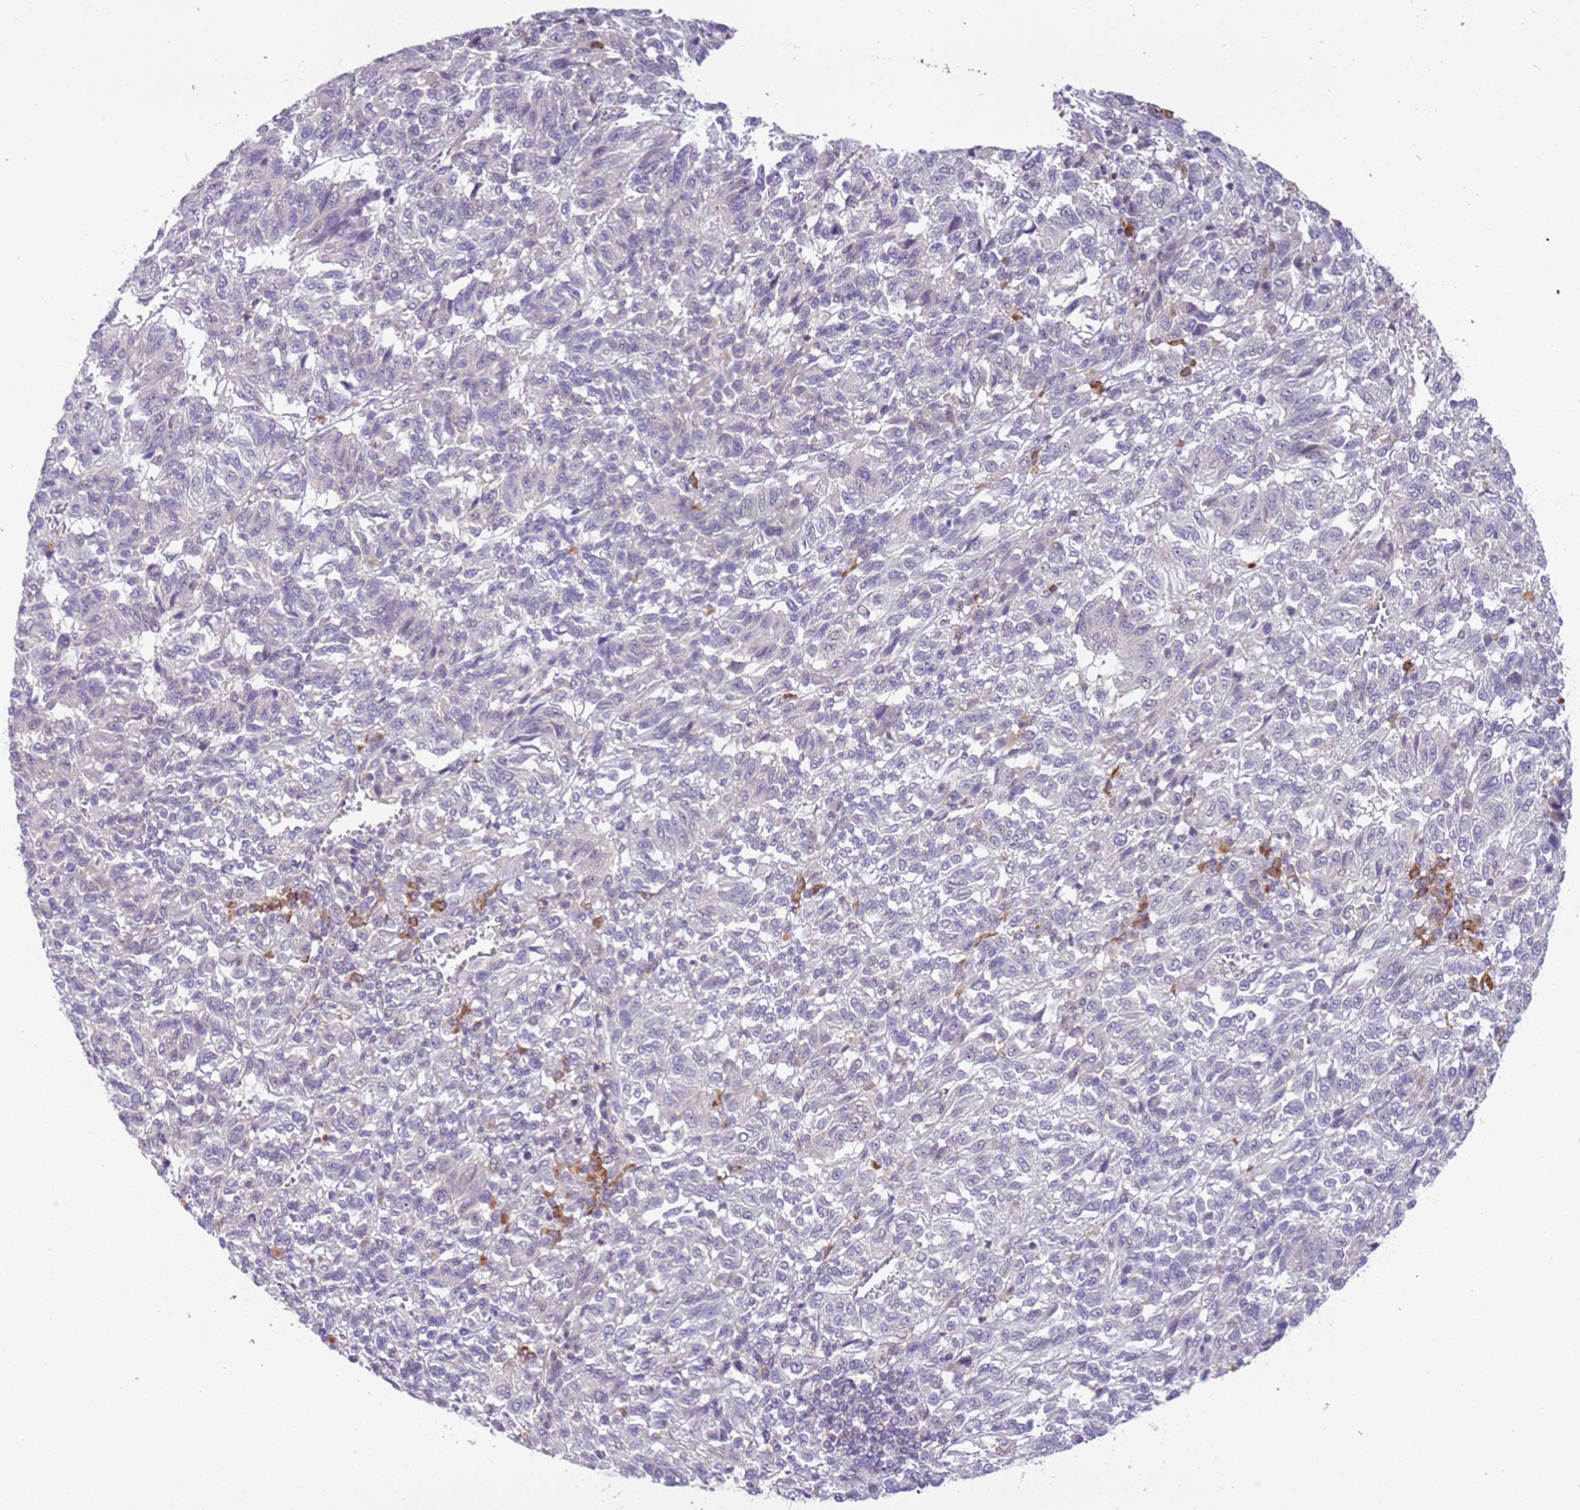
{"staining": {"intensity": "negative", "quantity": "none", "location": "none"}, "tissue": "melanoma", "cell_type": "Tumor cells", "image_type": "cancer", "snomed": [{"axis": "morphology", "description": "Malignant melanoma, Metastatic site"}, {"axis": "topography", "description": "Lung"}], "caption": "Tumor cells are negative for brown protein staining in melanoma. (DAB immunohistochemistry (IHC) with hematoxylin counter stain).", "gene": "MAGEF1", "patient": {"sex": "male", "age": 64}}